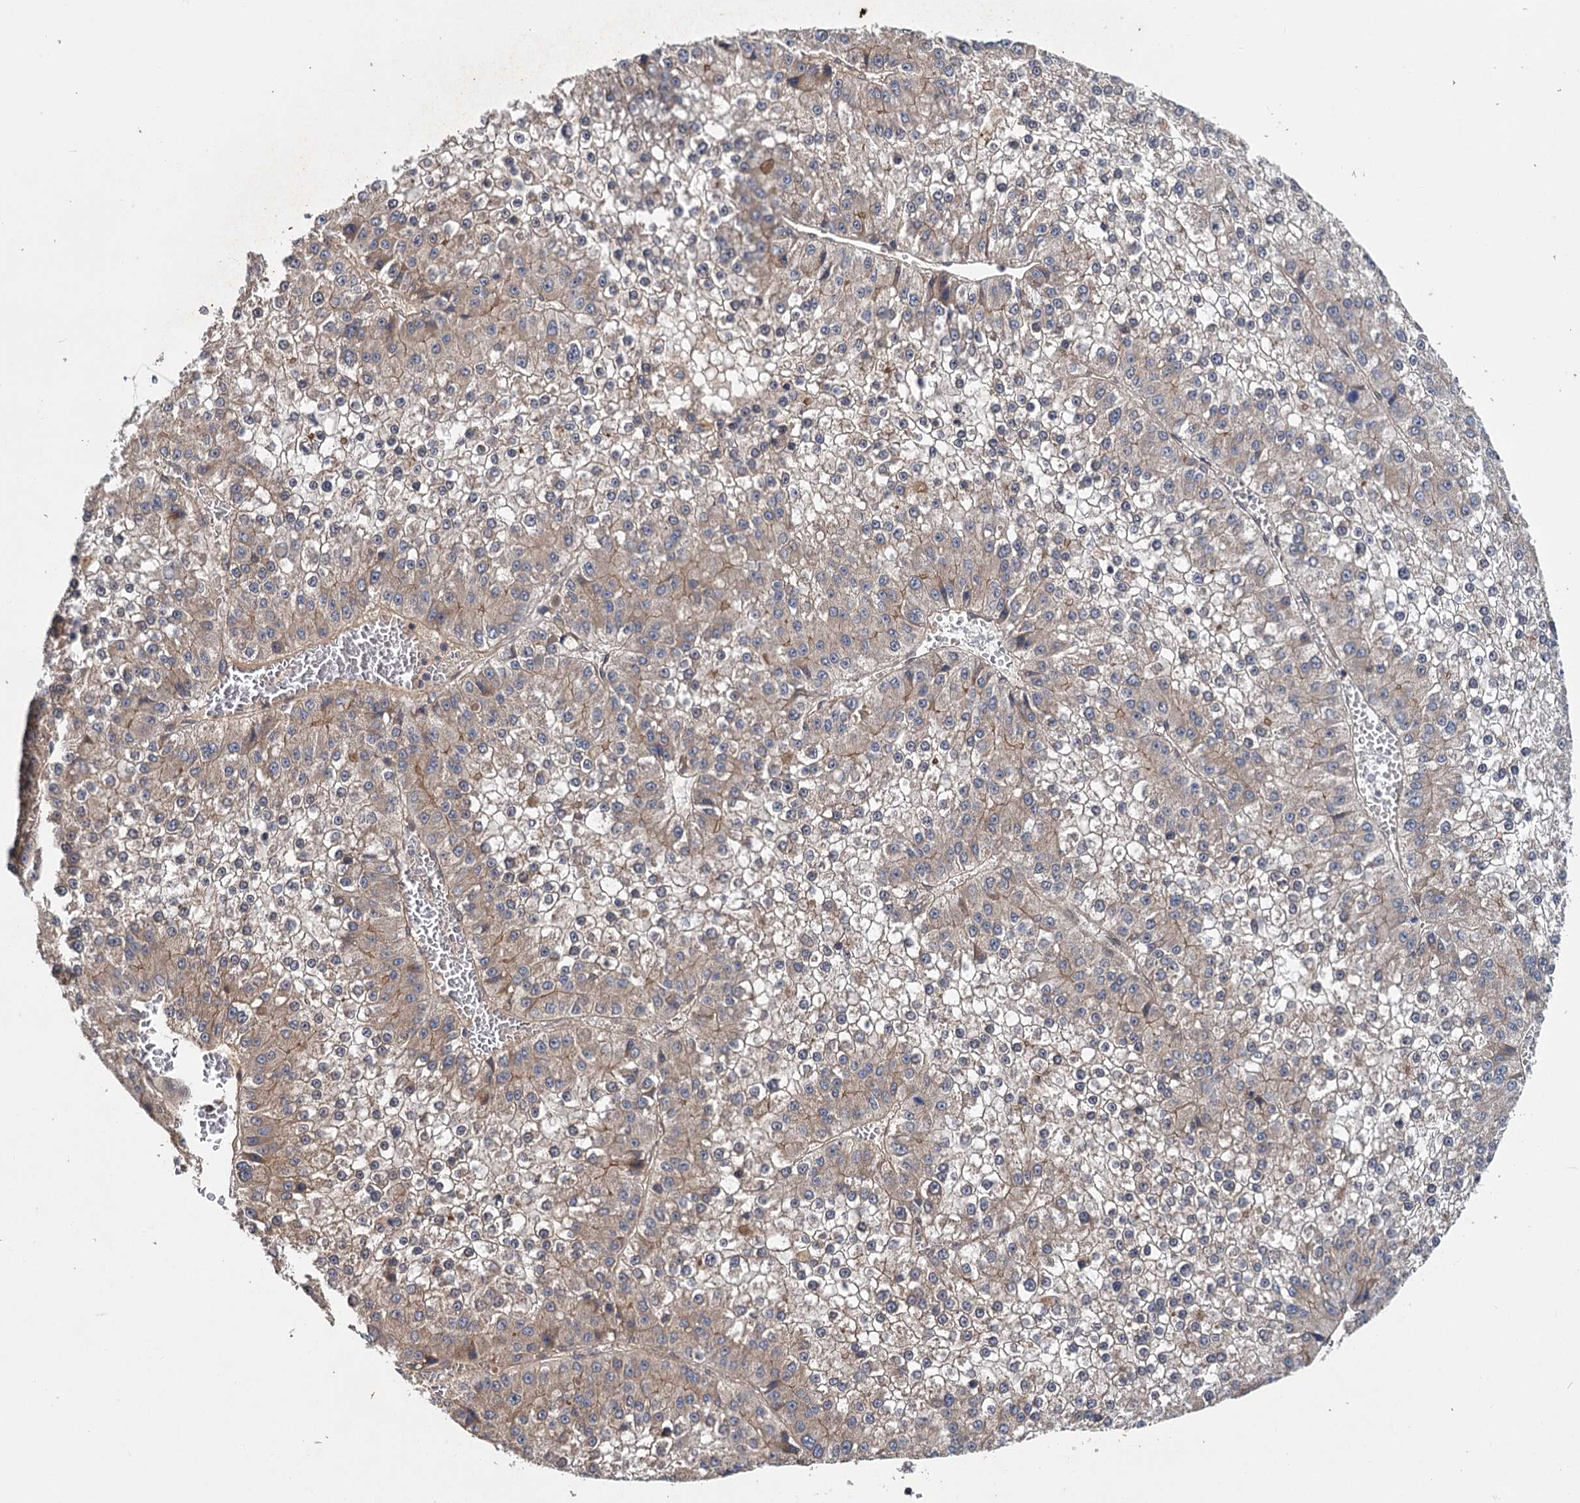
{"staining": {"intensity": "weak", "quantity": "<25%", "location": "cytoplasmic/membranous"}, "tissue": "liver cancer", "cell_type": "Tumor cells", "image_type": "cancer", "snomed": [{"axis": "morphology", "description": "Carcinoma, Hepatocellular, NOS"}, {"axis": "topography", "description": "Liver"}], "caption": "Tumor cells show no significant expression in liver hepatocellular carcinoma.", "gene": "ZNF324", "patient": {"sex": "female", "age": 73}}